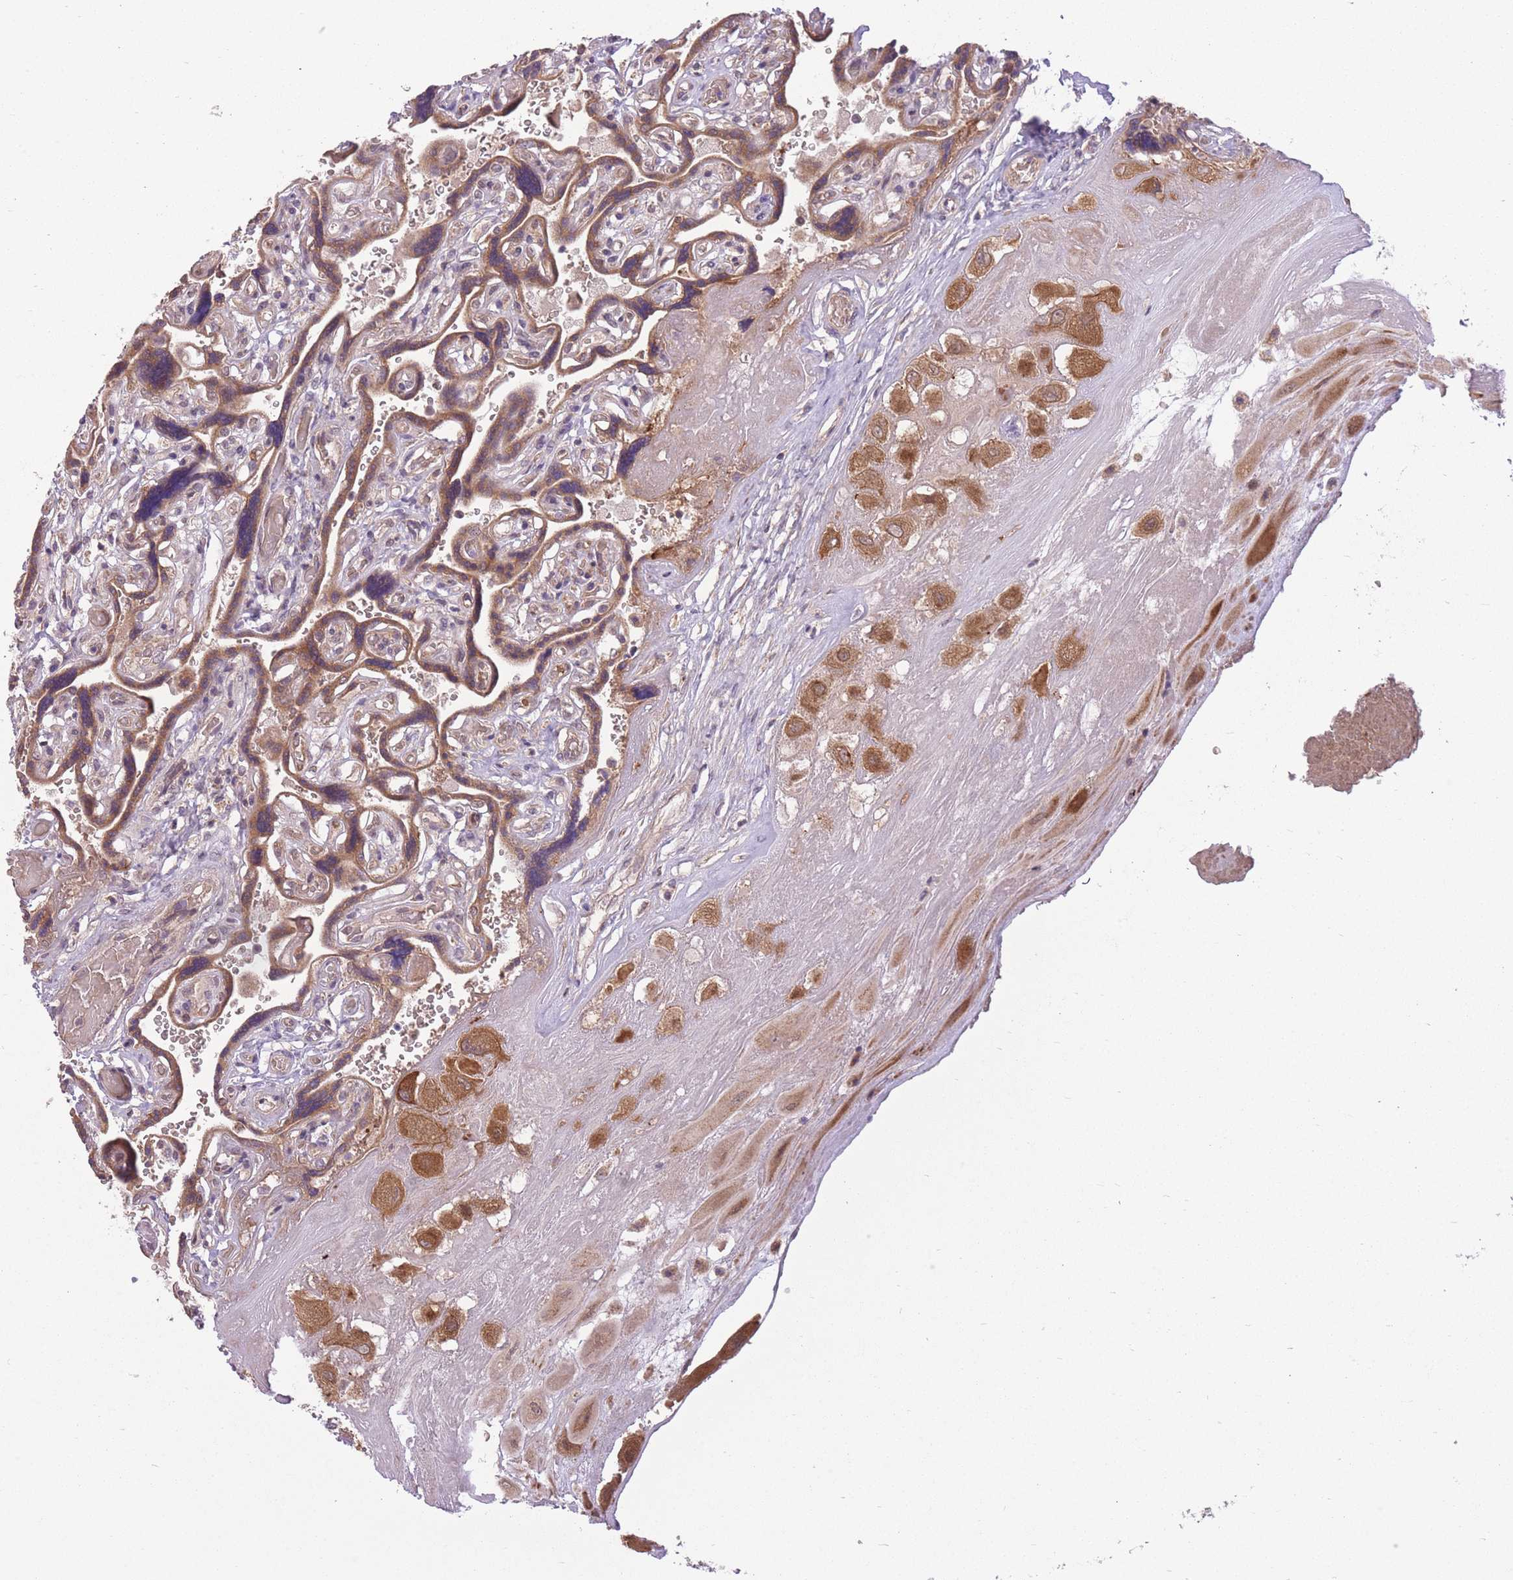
{"staining": {"intensity": "moderate", "quantity": ">75%", "location": "cytoplasmic/membranous"}, "tissue": "placenta", "cell_type": "Decidual cells", "image_type": "normal", "snomed": [{"axis": "morphology", "description": "Normal tissue, NOS"}, {"axis": "topography", "description": "Placenta"}], "caption": "Moderate cytoplasmic/membranous protein staining is appreciated in about >75% of decidual cells in placenta. The staining is performed using DAB (3,3'-diaminobenzidine) brown chromogen to label protein expression. The nuclei are counter-stained blue using hematoxylin.", "gene": "POLR3F", "patient": {"sex": "female", "age": 32}}